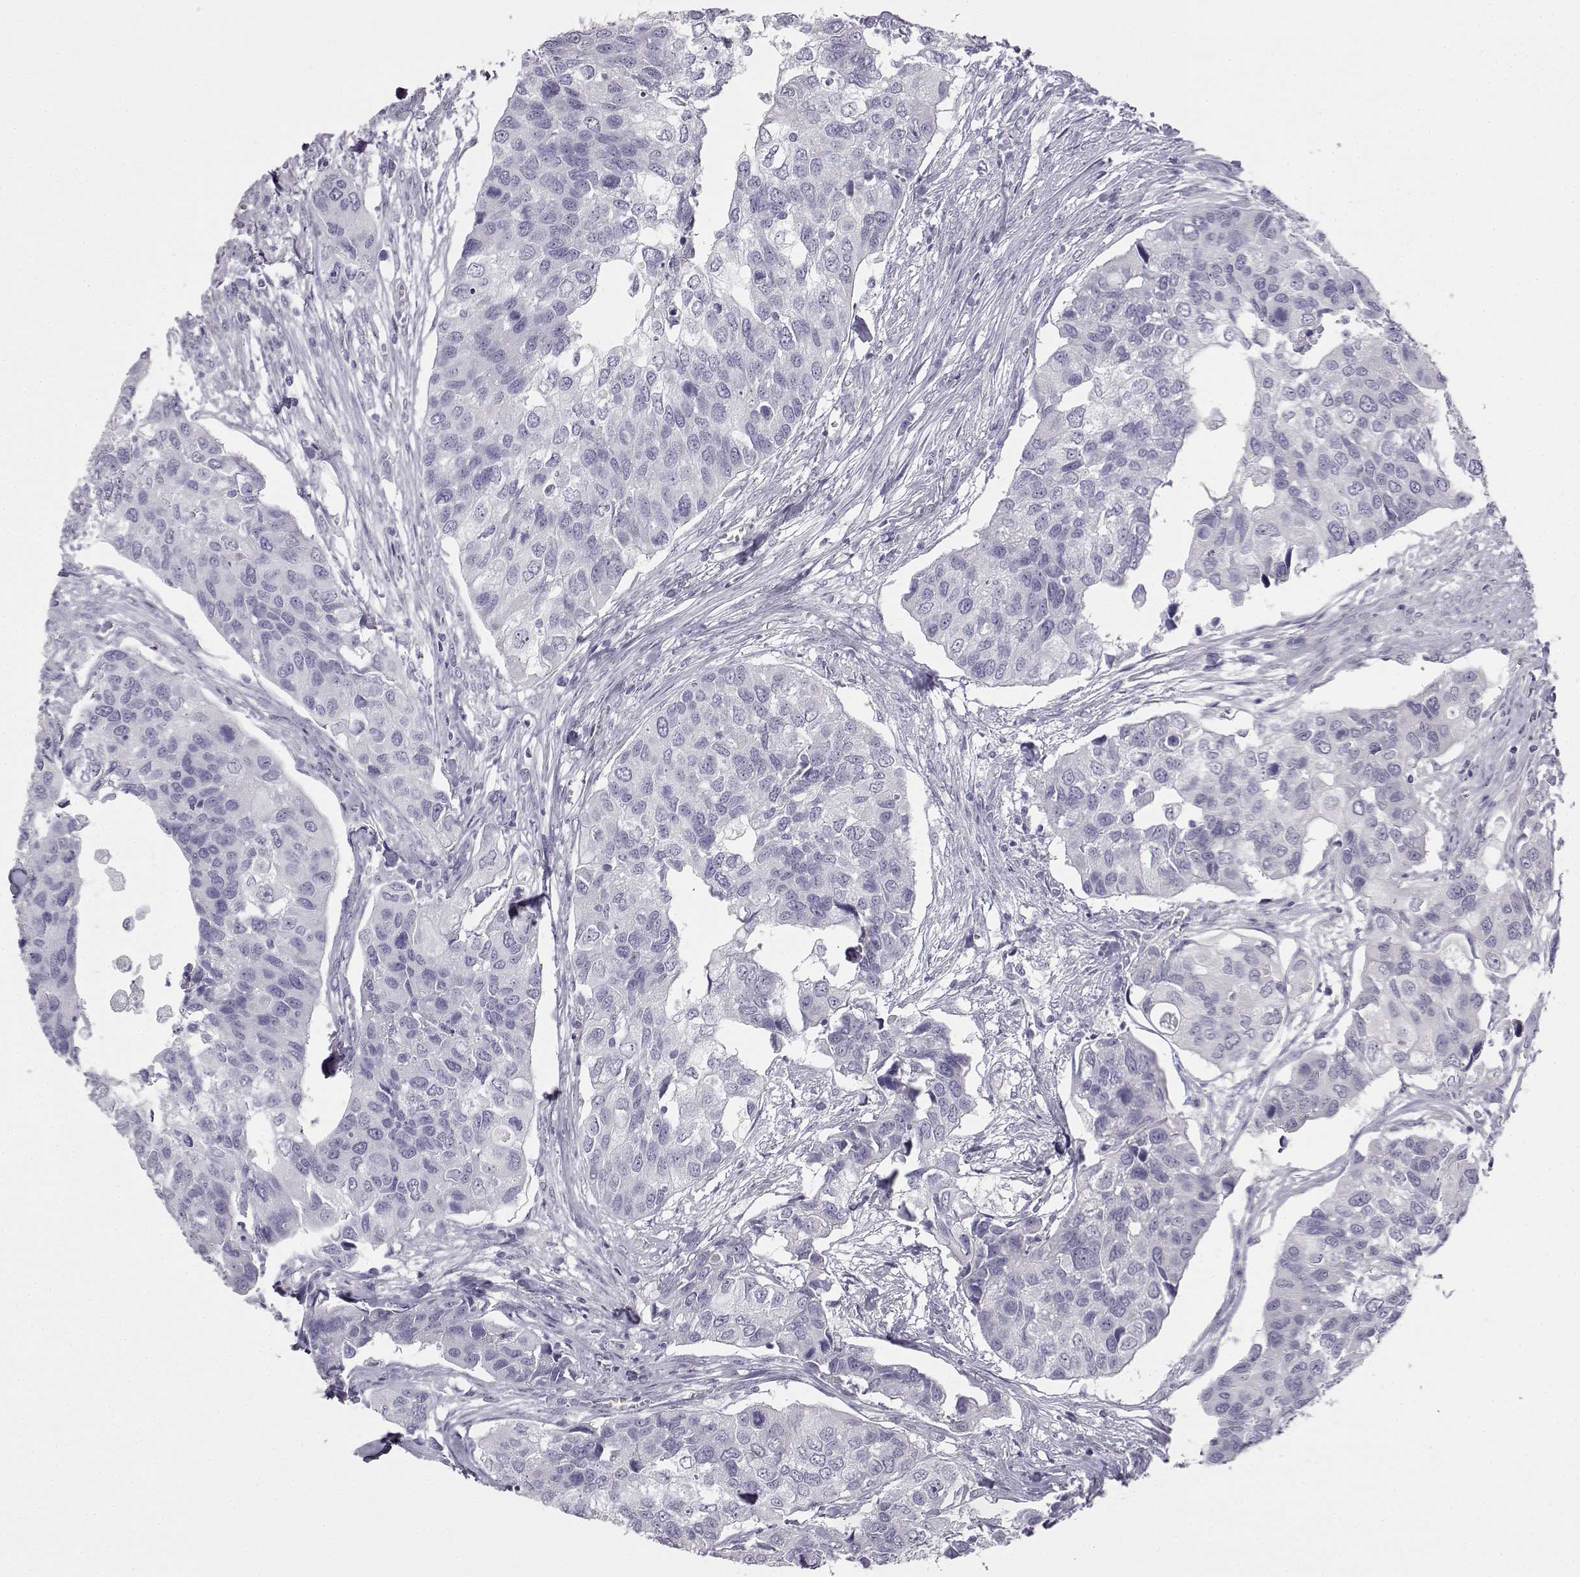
{"staining": {"intensity": "negative", "quantity": "none", "location": "none"}, "tissue": "urothelial cancer", "cell_type": "Tumor cells", "image_type": "cancer", "snomed": [{"axis": "morphology", "description": "Urothelial carcinoma, High grade"}, {"axis": "topography", "description": "Urinary bladder"}], "caption": "Protein analysis of urothelial cancer demonstrates no significant staining in tumor cells.", "gene": "VGF", "patient": {"sex": "male", "age": 60}}